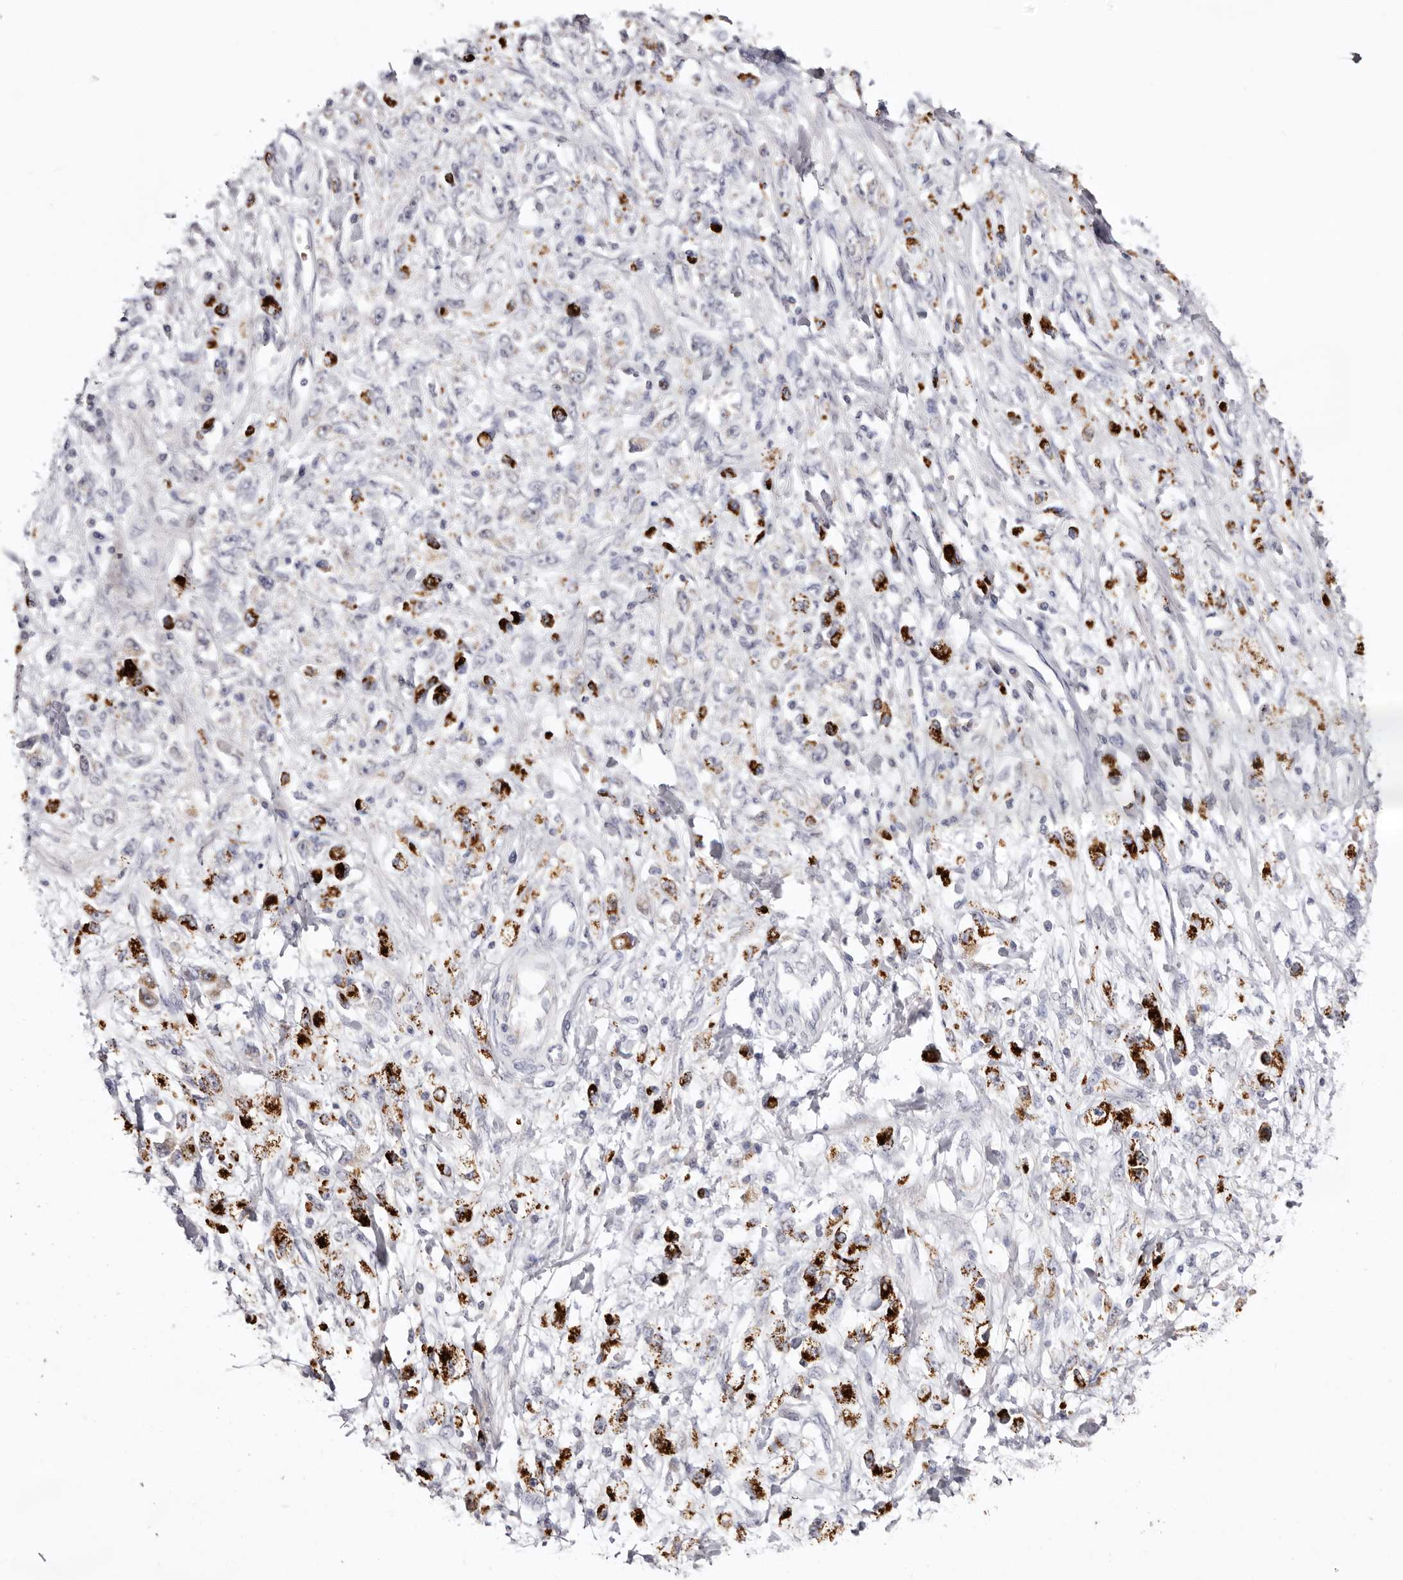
{"staining": {"intensity": "negative", "quantity": "none", "location": "none"}, "tissue": "stomach cancer", "cell_type": "Tumor cells", "image_type": "cancer", "snomed": [{"axis": "morphology", "description": "Adenocarcinoma, NOS"}, {"axis": "topography", "description": "Stomach"}], "caption": "An image of stomach cancer stained for a protein shows no brown staining in tumor cells. Brightfield microscopy of immunohistochemistry (IHC) stained with DAB (brown) and hematoxylin (blue), captured at high magnification.", "gene": "LMLN", "patient": {"sex": "female", "age": 59}}